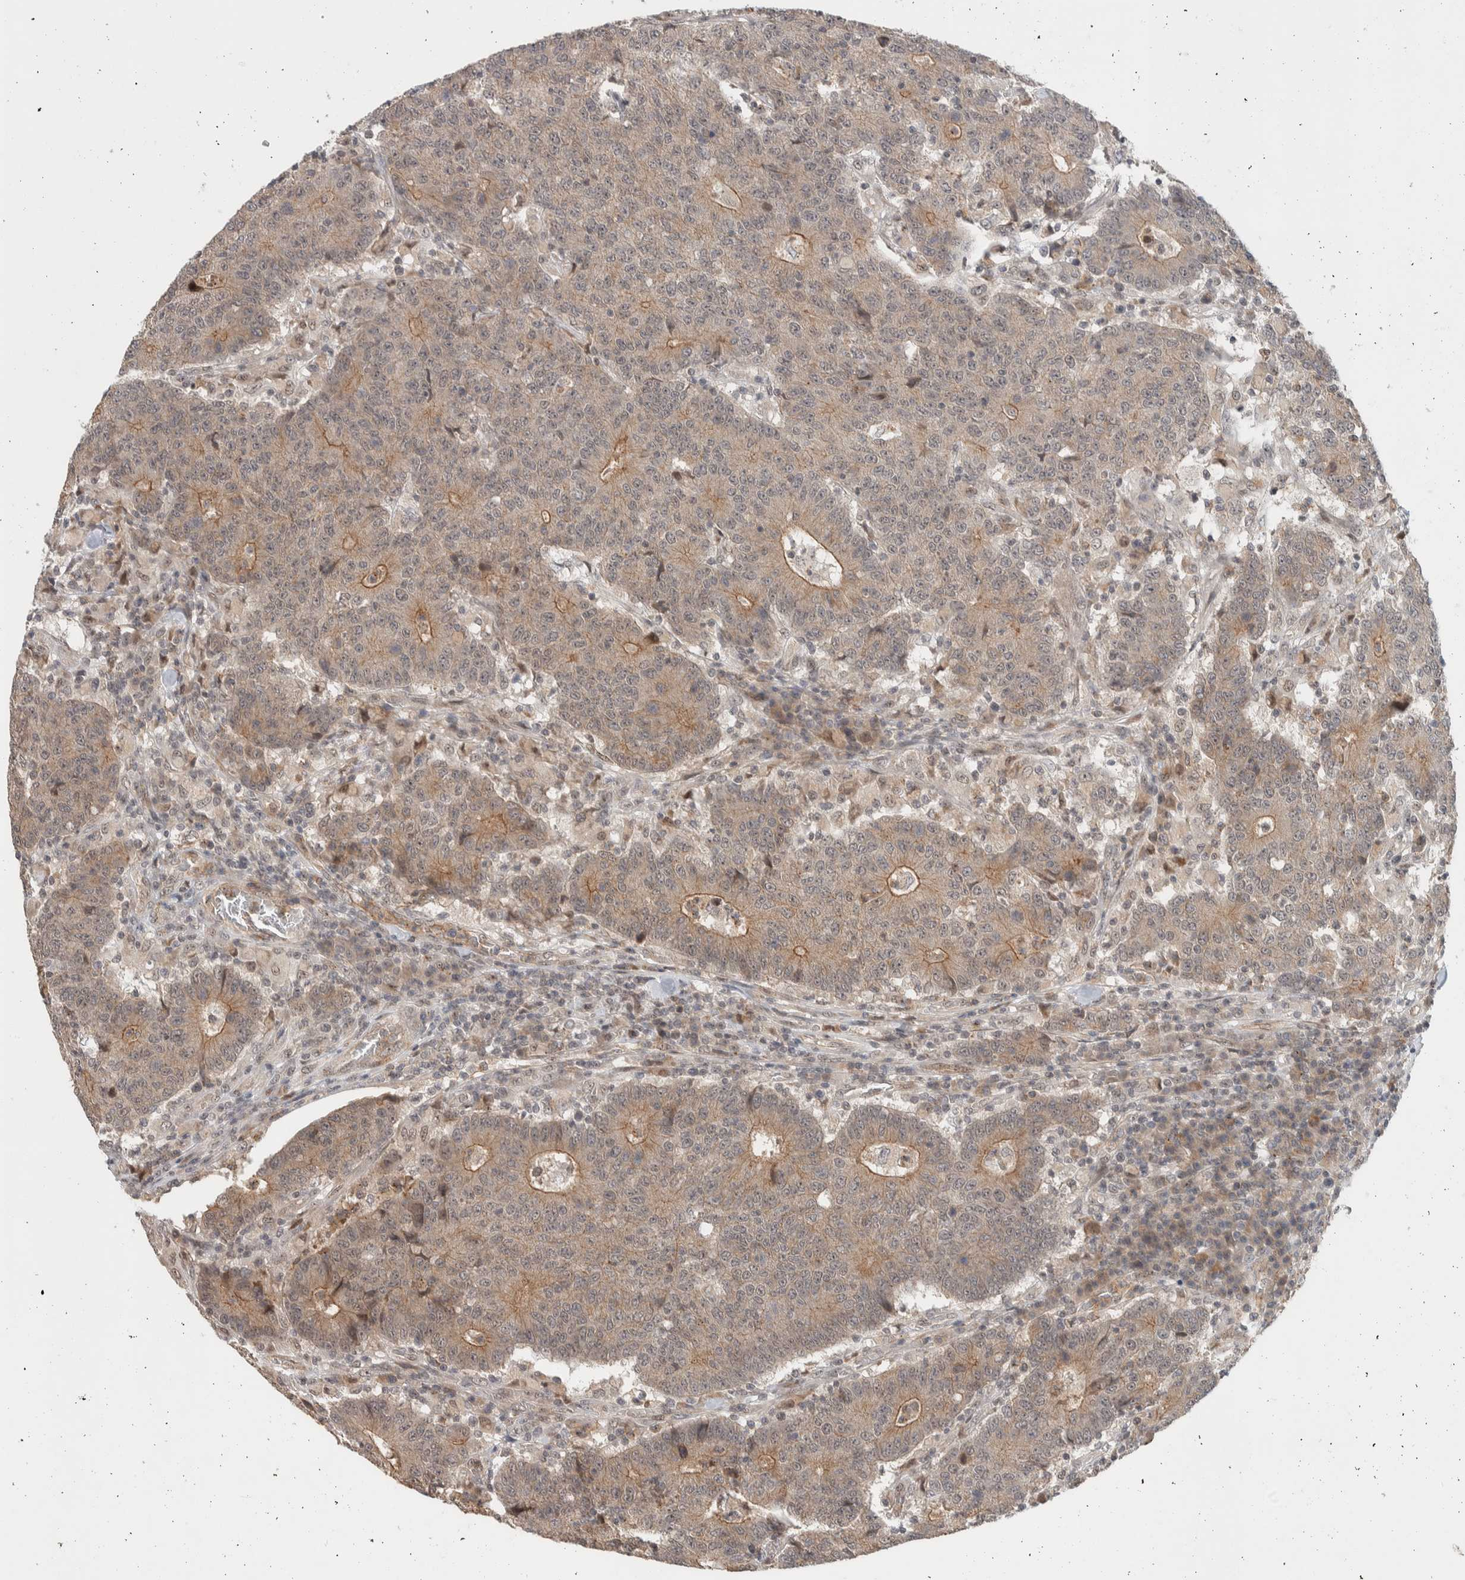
{"staining": {"intensity": "moderate", "quantity": "25%-75%", "location": "cytoplasmic/membranous"}, "tissue": "colorectal cancer", "cell_type": "Tumor cells", "image_type": "cancer", "snomed": [{"axis": "morphology", "description": "Normal tissue, NOS"}, {"axis": "morphology", "description": "Adenocarcinoma, NOS"}, {"axis": "topography", "description": "Colon"}], "caption": "IHC micrograph of adenocarcinoma (colorectal) stained for a protein (brown), which reveals medium levels of moderate cytoplasmic/membranous positivity in approximately 25%-75% of tumor cells.", "gene": "DEPTOR", "patient": {"sex": "female", "age": 75}}